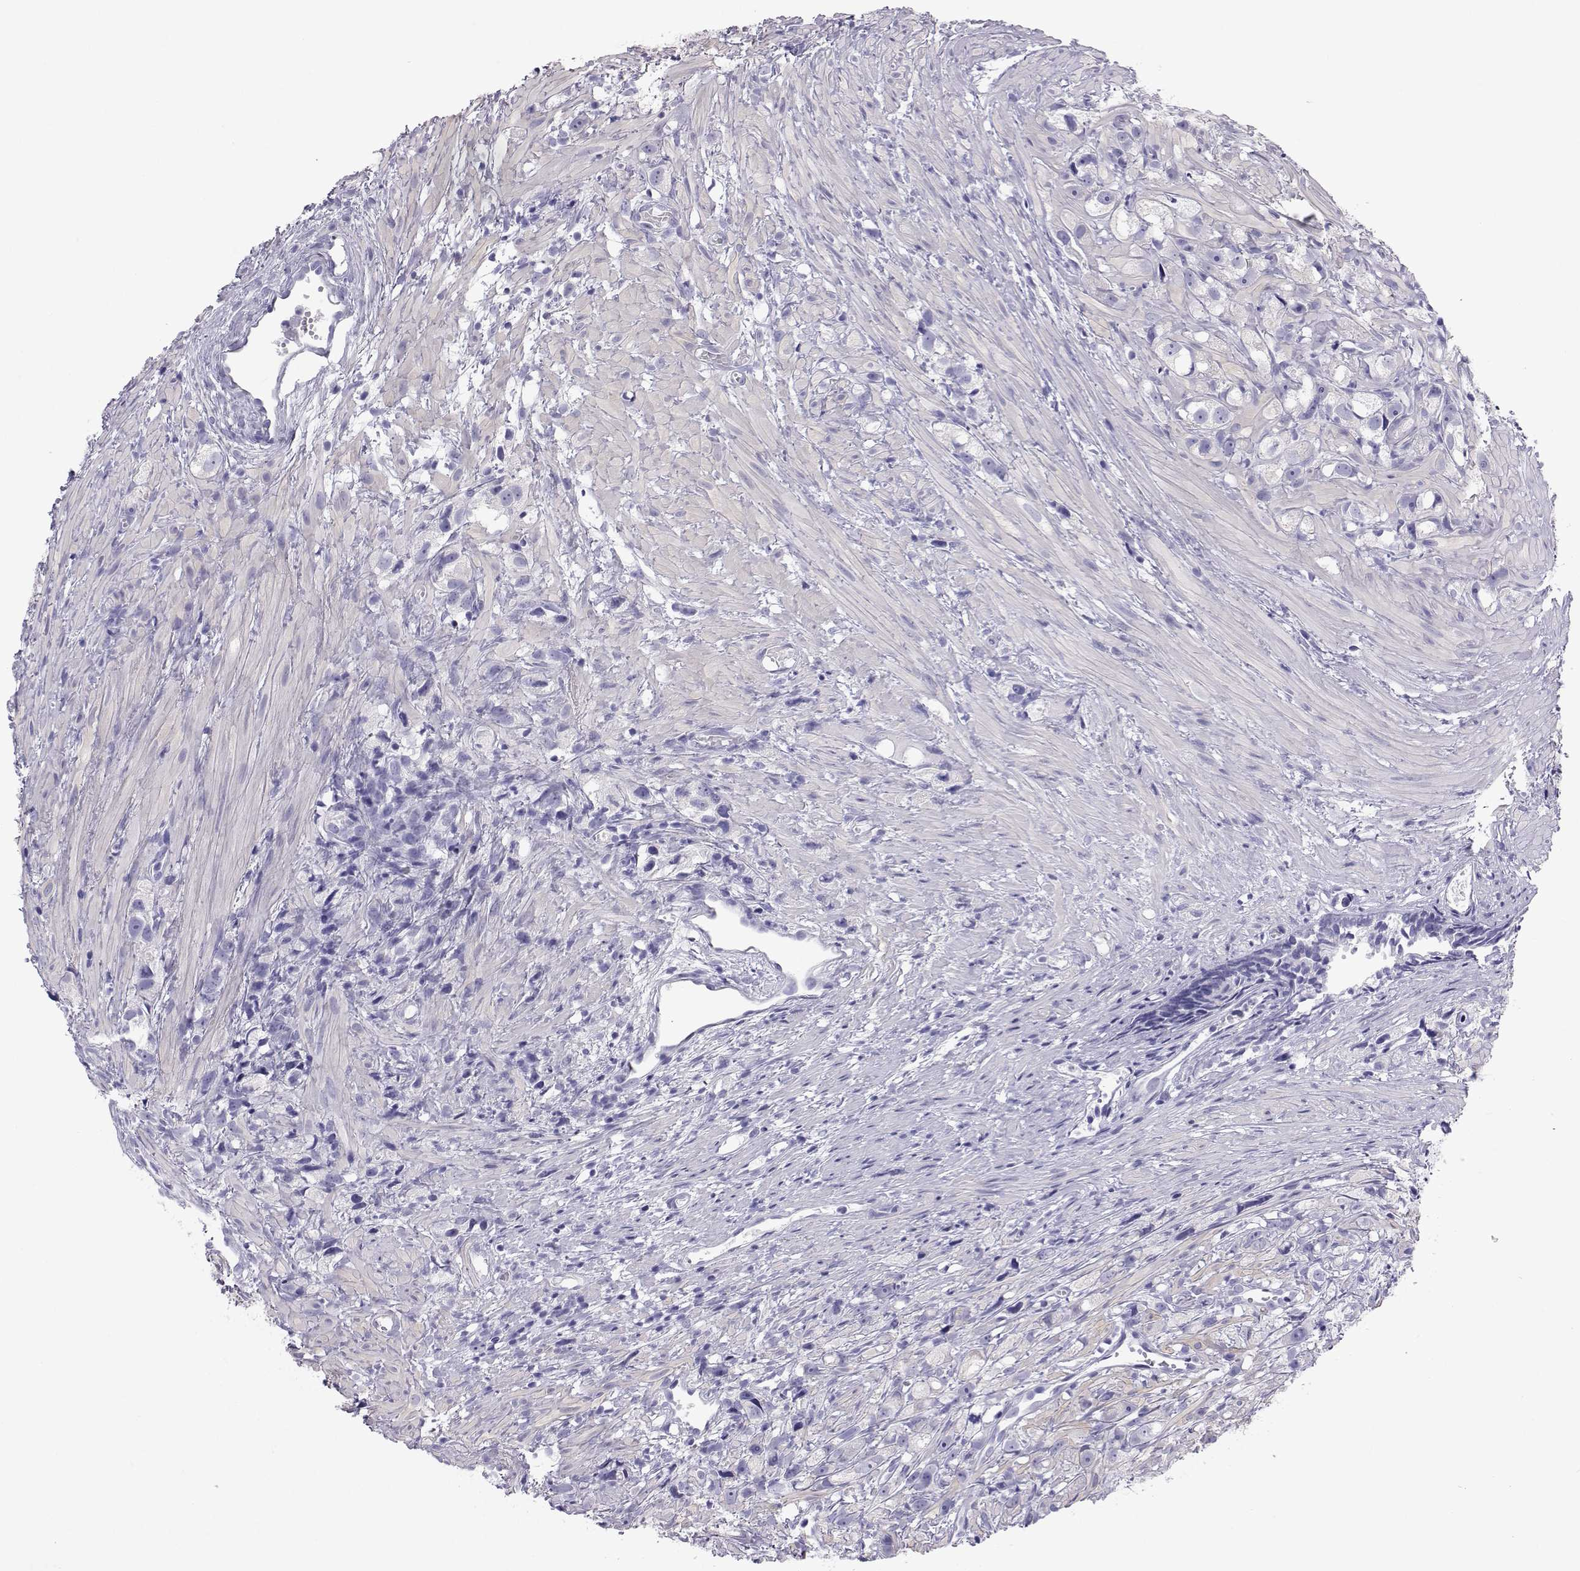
{"staining": {"intensity": "negative", "quantity": "none", "location": "none"}, "tissue": "prostate cancer", "cell_type": "Tumor cells", "image_type": "cancer", "snomed": [{"axis": "morphology", "description": "Adenocarcinoma, High grade"}, {"axis": "topography", "description": "Prostate"}], "caption": "High power microscopy image of an IHC photomicrograph of prostate cancer (high-grade adenocarcinoma), revealing no significant expression in tumor cells. The staining is performed using DAB brown chromogen with nuclei counter-stained in using hematoxylin.", "gene": "PLIN4", "patient": {"sex": "male", "age": 75}}